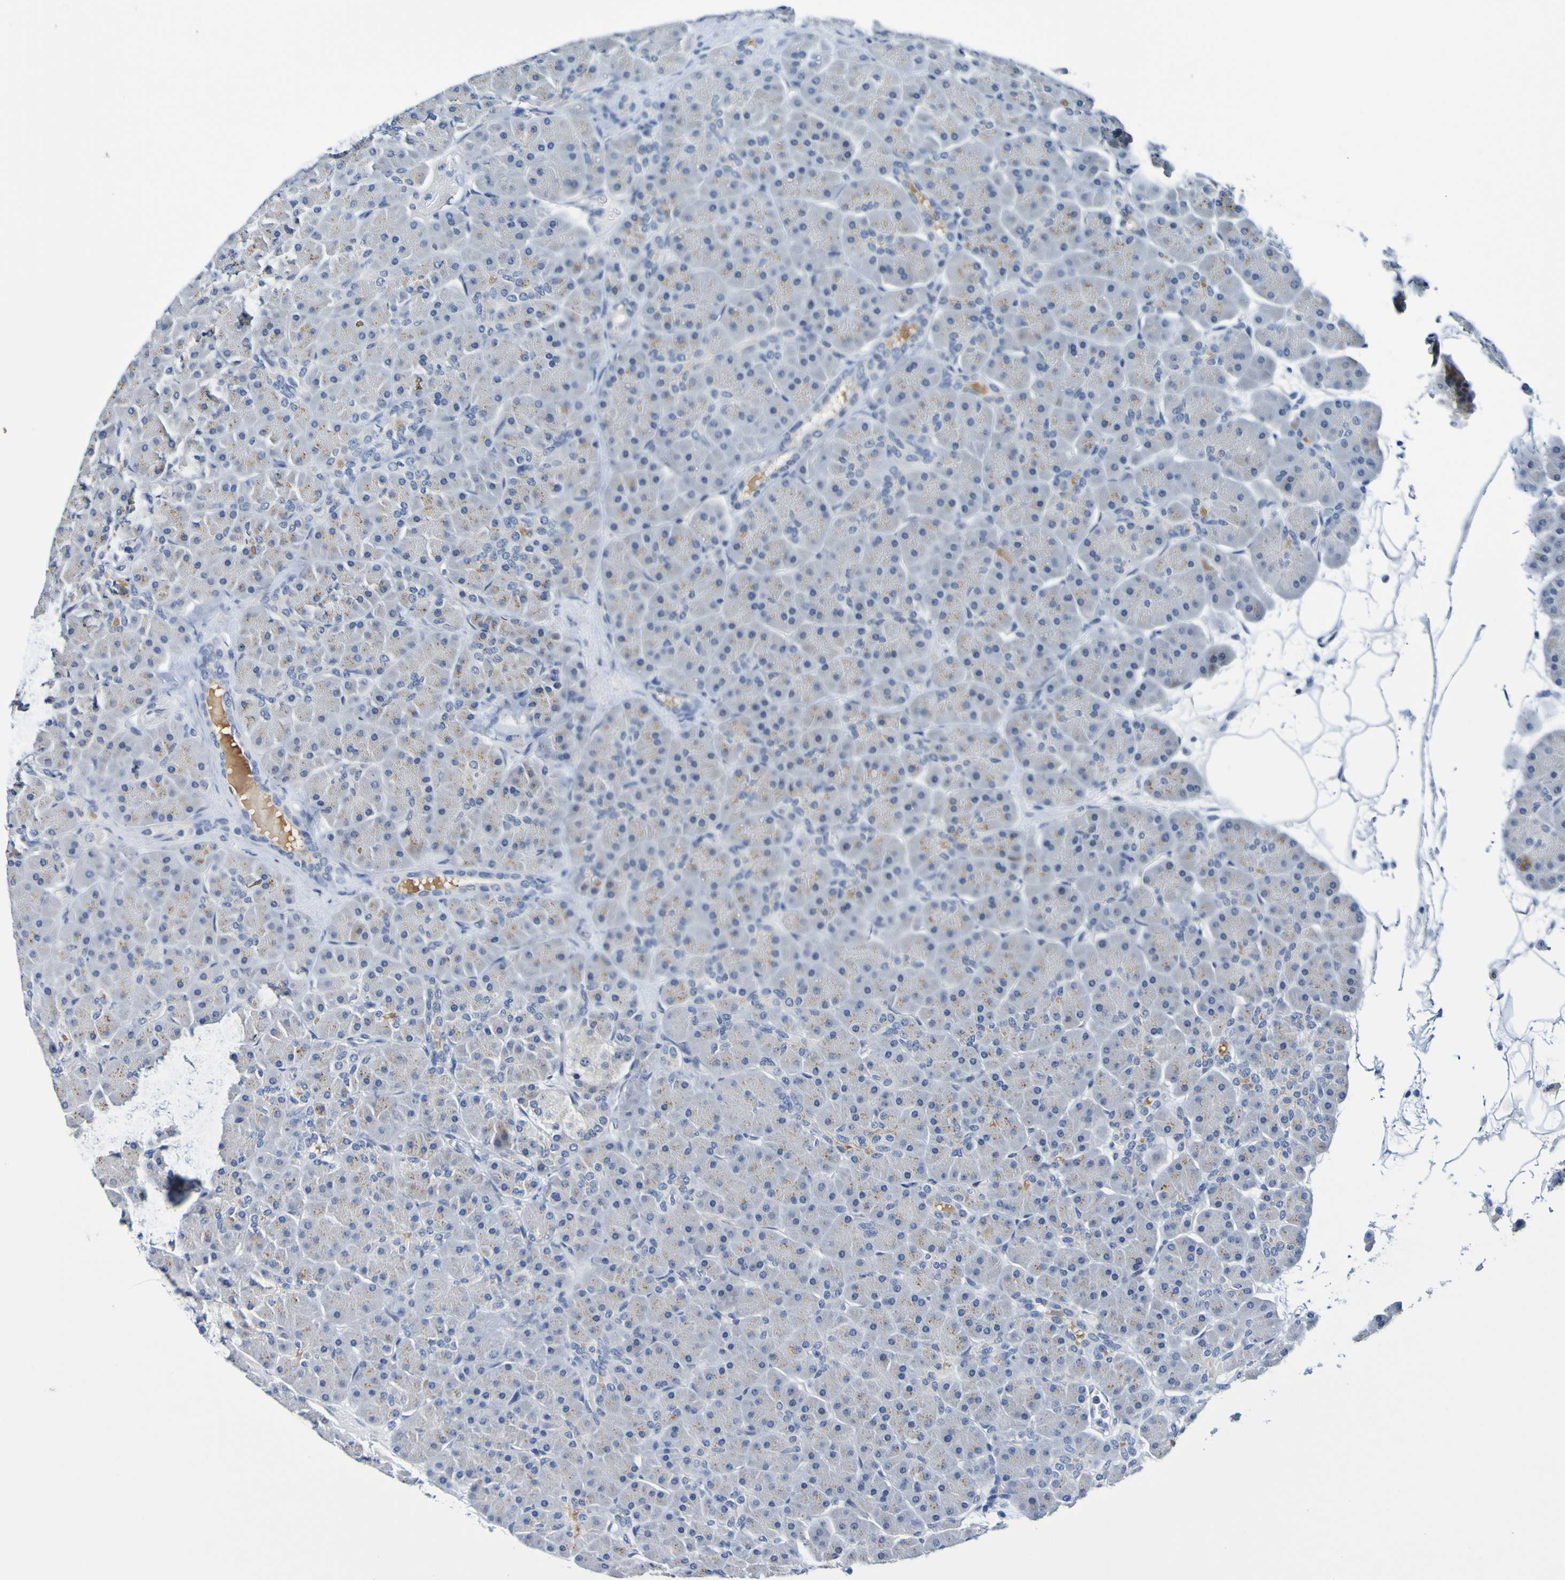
{"staining": {"intensity": "moderate", "quantity": "<25%", "location": "cytoplasmic/membranous"}, "tissue": "pancreas", "cell_type": "Exocrine glandular cells", "image_type": "normal", "snomed": [{"axis": "morphology", "description": "Normal tissue, NOS"}, {"axis": "topography", "description": "Pancreas"}], "caption": "Exocrine glandular cells show low levels of moderate cytoplasmic/membranous positivity in about <25% of cells in normal human pancreas.", "gene": "VMA21", "patient": {"sex": "male", "age": 66}}